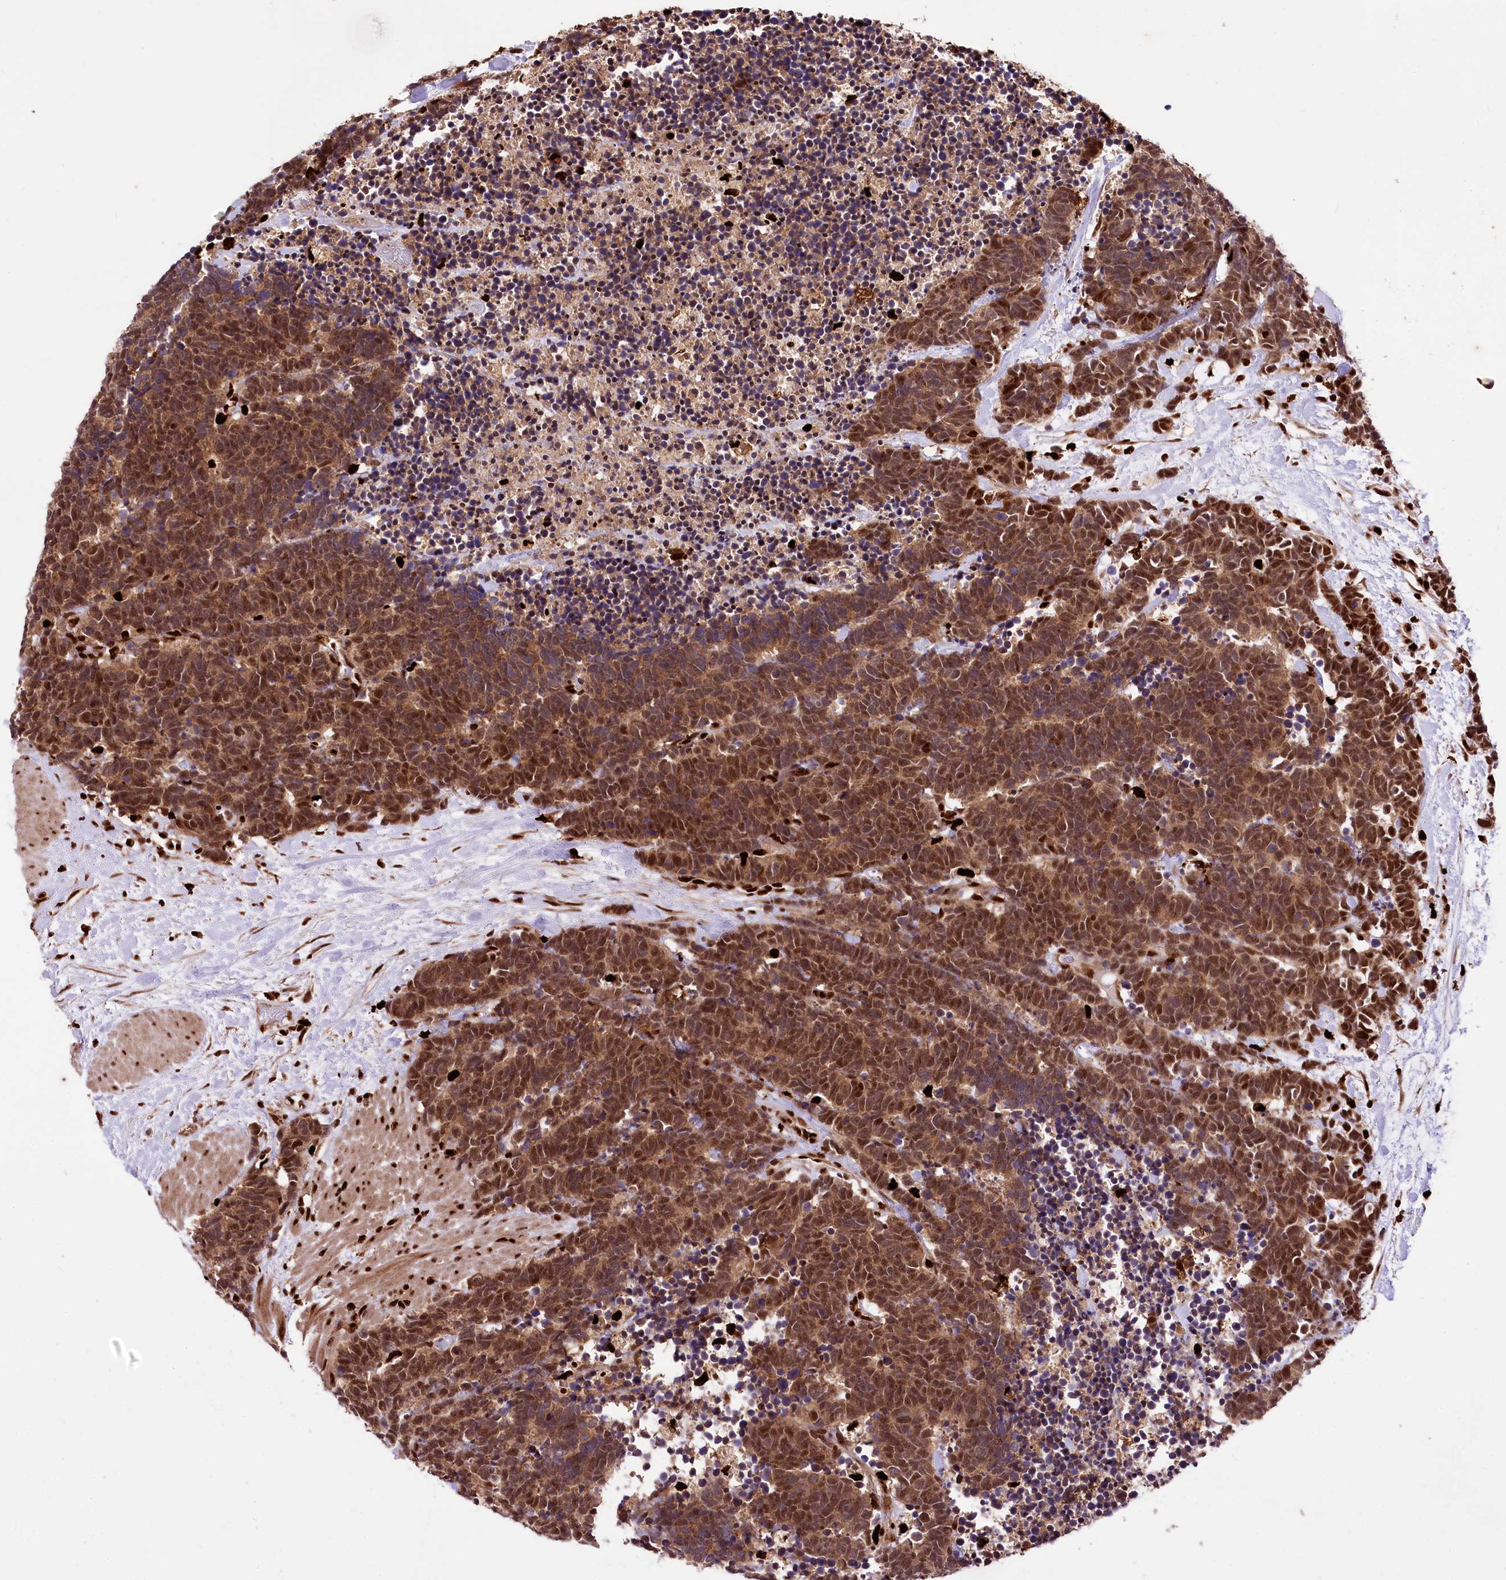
{"staining": {"intensity": "moderate", "quantity": ">75%", "location": "cytoplasmic/membranous,nuclear"}, "tissue": "carcinoid", "cell_type": "Tumor cells", "image_type": "cancer", "snomed": [{"axis": "morphology", "description": "Carcinoma, NOS"}, {"axis": "morphology", "description": "Carcinoid, malignant, NOS"}, {"axis": "topography", "description": "Urinary bladder"}], "caption": "The histopathology image exhibits a brown stain indicating the presence of a protein in the cytoplasmic/membranous and nuclear of tumor cells in carcinoid.", "gene": "FIGN", "patient": {"sex": "male", "age": 57}}